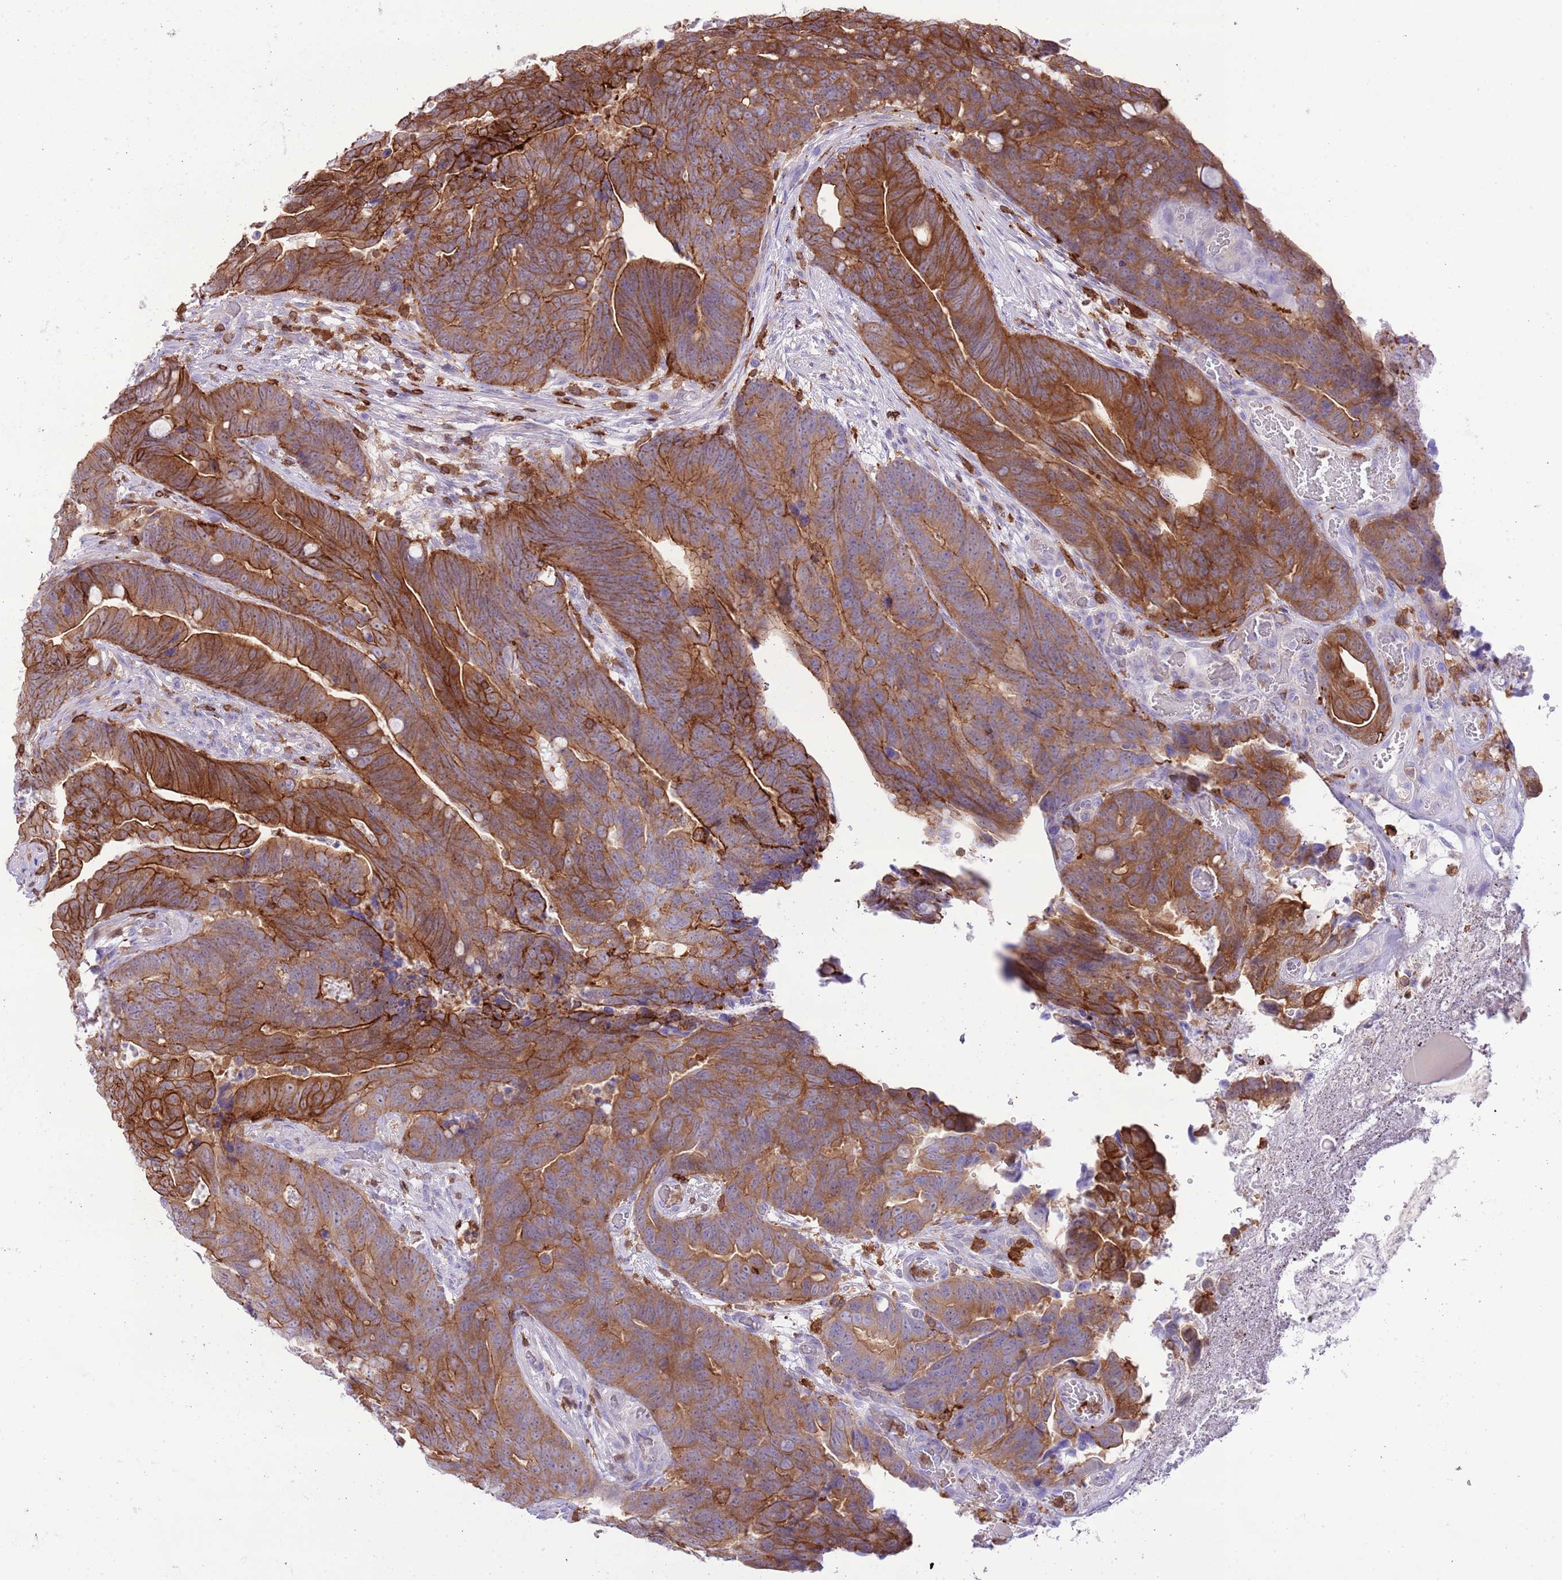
{"staining": {"intensity": "strong", "quantity": "25%-75%", "location": "cytoplasmic/membranous"}, "tissue": "colorectal cancer", "cell_type": "Tumor cells", "image_type": "cancer", "snomed": [{"axis": "morphology", "description": "Adenocarcinoma, NOS"}, {"axis": "topography", "description": "Colon"}], "caption": "Immunohistochemical staining of human colorectal cancer demonstrates high levels of strong cytoplasmic/membranous staining in about 25%-75% of tumor cells.", "gene": "EFHD2", "patient": {"sex": "female", "age": 82}}